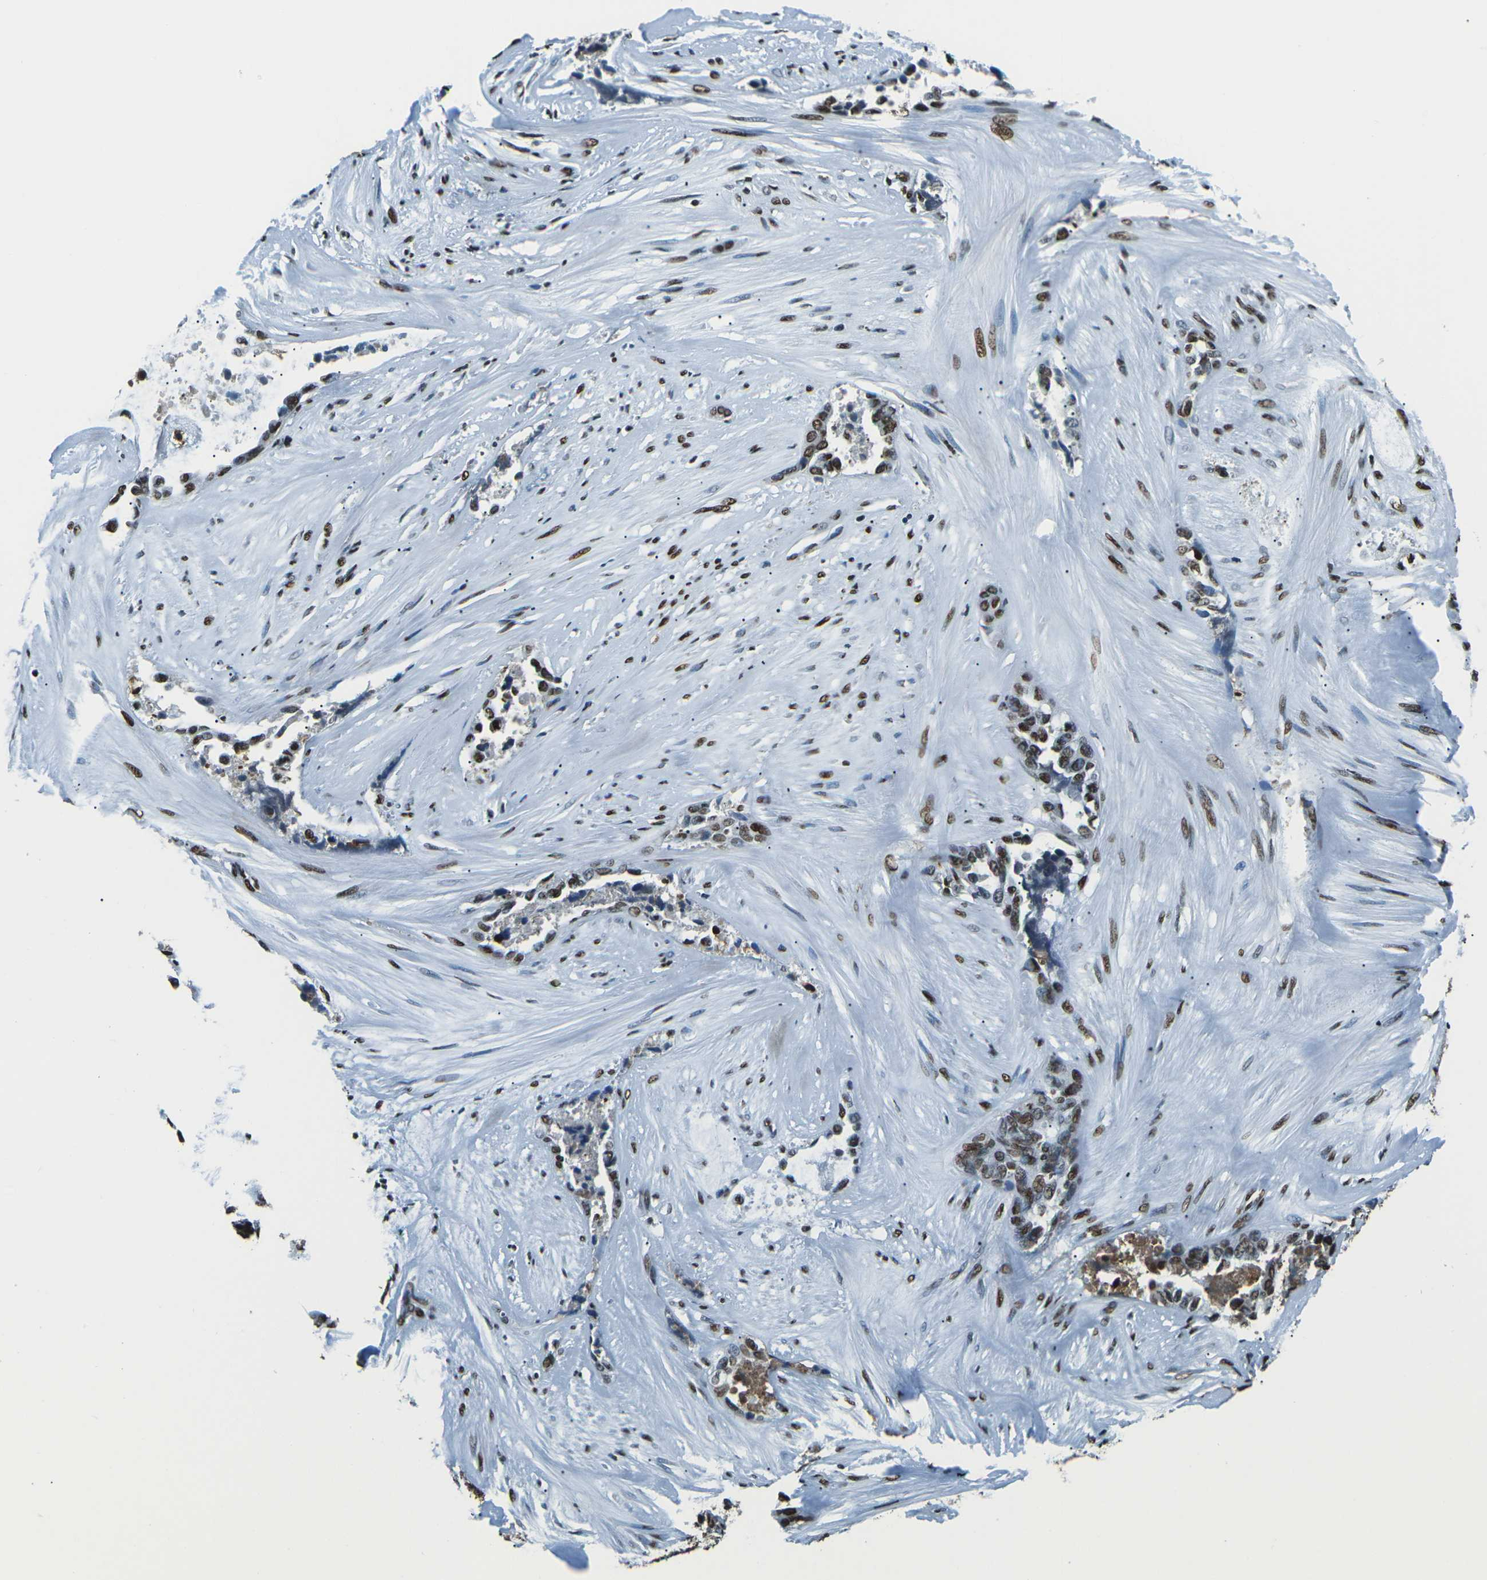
{"staining": {"intensity": "moderate", "quantity": ">75%", "location": "nuclear"}, "tissue": "ovarian cancer", "cell_type": "Tumor cells", "image_type": "cancer", "snomed": [{"axis": "morphology", "description": "Cystadenocarcinoma, serous, NOS"}, {"axis": "topography", "description": "Ovary"}], "caption": "Ovarian cancer was stained to show a protein in brown. There is medium levels of moderate nuclear positivity in approximately >75% of tumor cells. The staining was performed using DAB (3,3'-diaminobenzidine), with brown indicating positive protein expression. Nuclei are stained blue with hematoxylin.", "gene": "HNRNPL", "patient": {"sex": "female", "age": 44}}